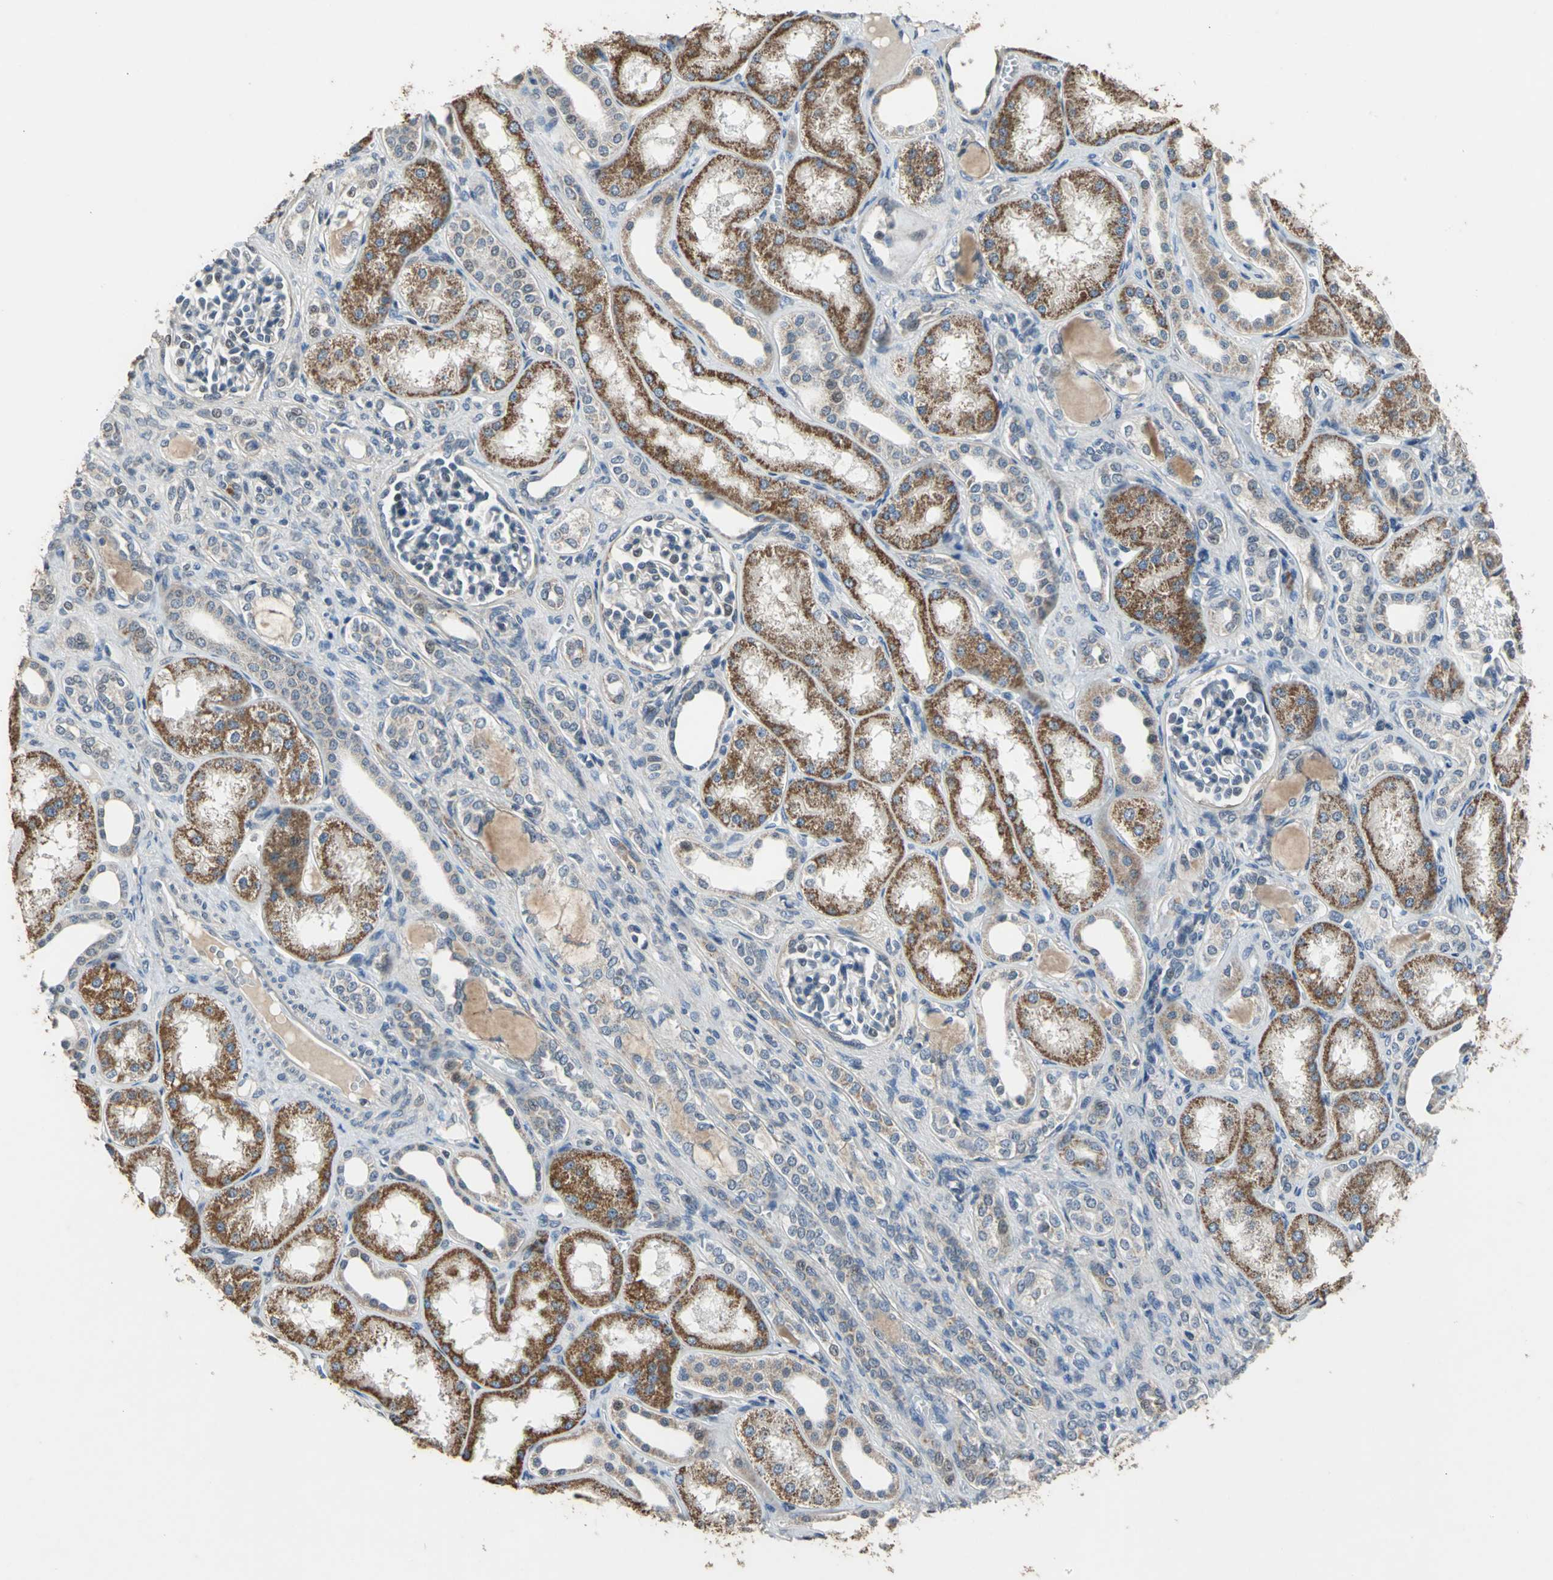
{"staining": {"intensity": "negative", "quantity": "none", "location": "none"}, "tissue": "kidney", "cell_type": "Cells in glomeruli", "image_type": "normal", "snomed": [{"axis": "morphology", "description": "Normal tissue, NOS"}, {"axis": "topography", "description": "Kidney"}], "caption": "Immunohistochemistry of normal kidney exhibits no positivity in cells in glomeruli. (DAB immunohistochemistry, high magnification).", "gene": "JADE3", "patient": {"sex": "male", "age": 7}}